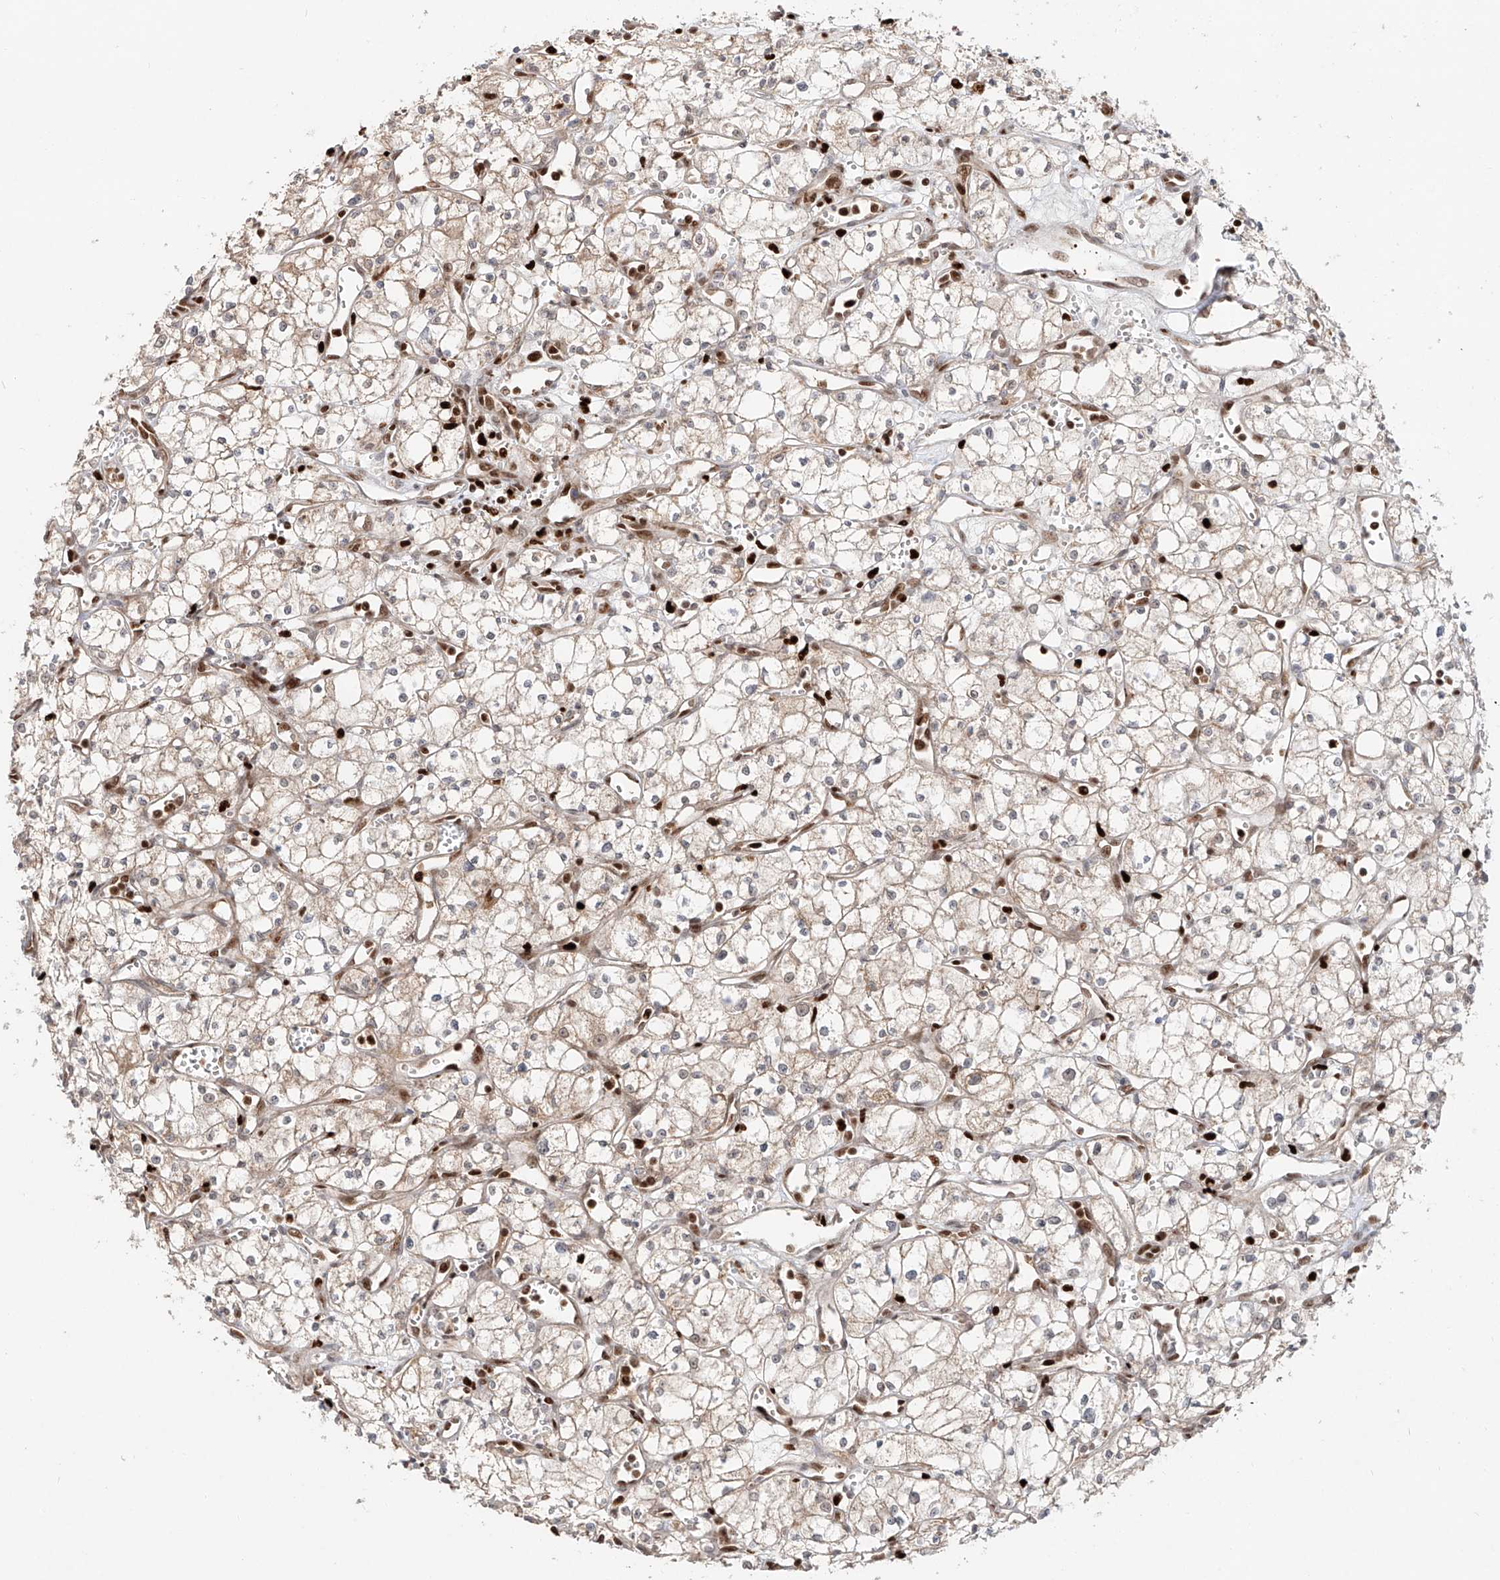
{"staining": {"intensity": "weak", "quantity": "<25%", "location": "cytoplasmic/membranous"}, "tissue": "renal cancer", "cell_type": "Tumor cells", "image_type": "cancer", "snomed": [{"axis": "morphology", "description": "Adenocarcinoma, NOS"}, {"axis": "topography", "description": "Kidney"}], "caption": "Adenocarcinoma (renal) was stained to show a protein in brown. There is no significant staining in tumor cells. The staining is performed using DAB brown chromogen with nuclei counter-stained in using hematoxylin.", "gene": "DZIP1L", "patient": {"sex": "male", "age": 59}}